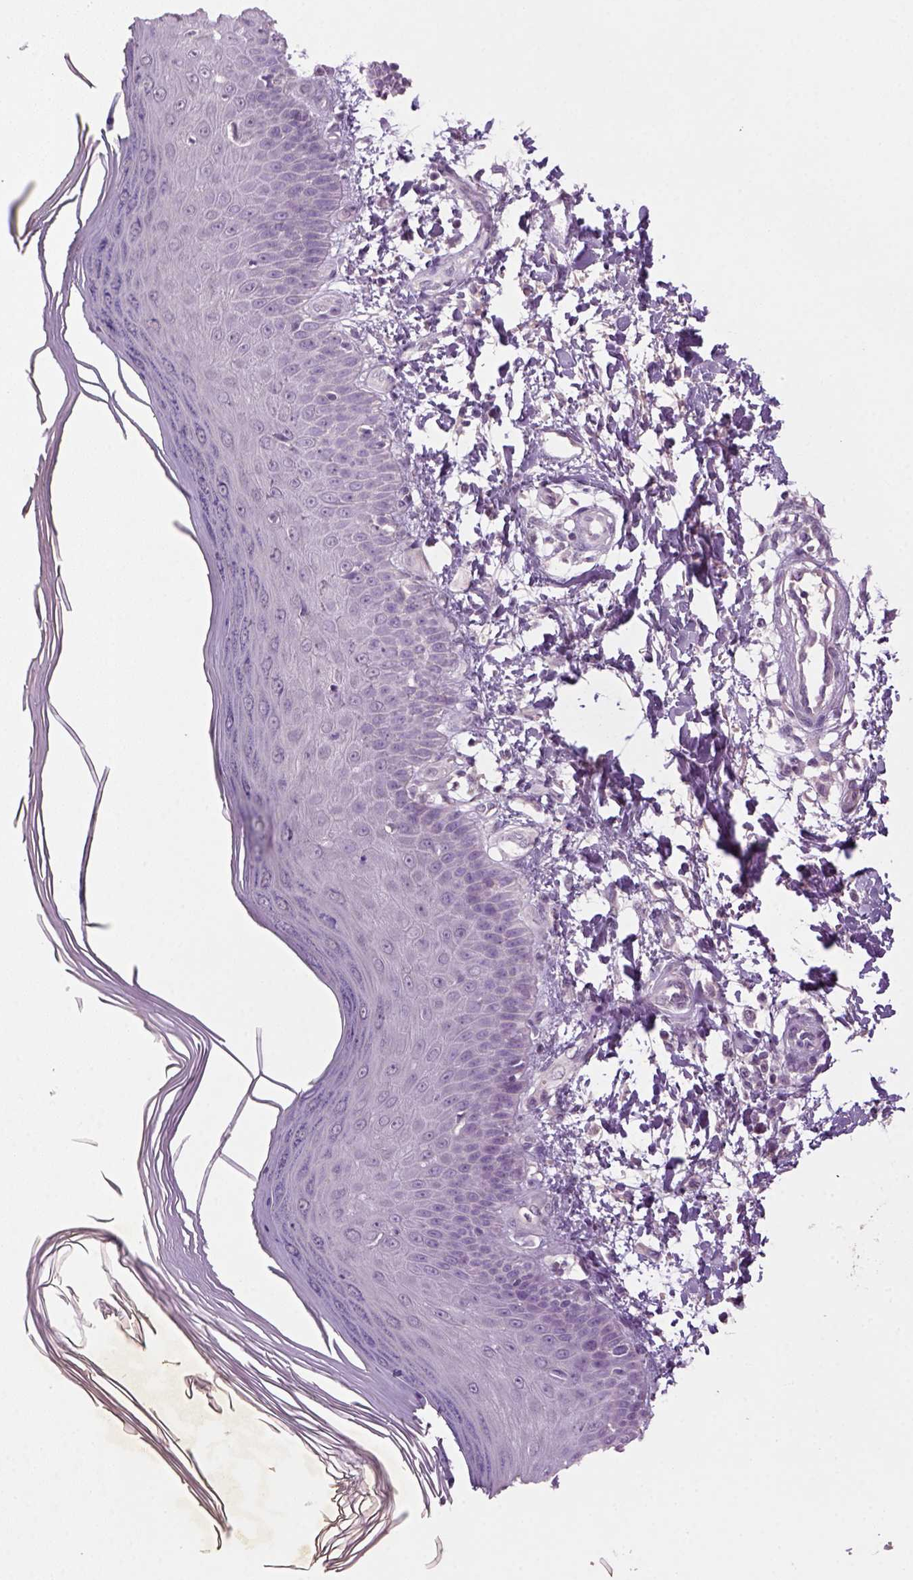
{"staining": {"intensity": "negative", "quantity": "none", "location": "none"}, "tissue": "skin", "cell_type": "Fibroblasts", "image_type": "normal", "snomed": [{"axis": "morphology", "description": "Normal tissue, NOS"}, {"axis": "topography", "description": "Skin"}], "caption": "The IHC image has no significant positivity in fibroblasts of skin.", "gene": "NLGN2", "patient": {"sex": "female", "age": 62}}